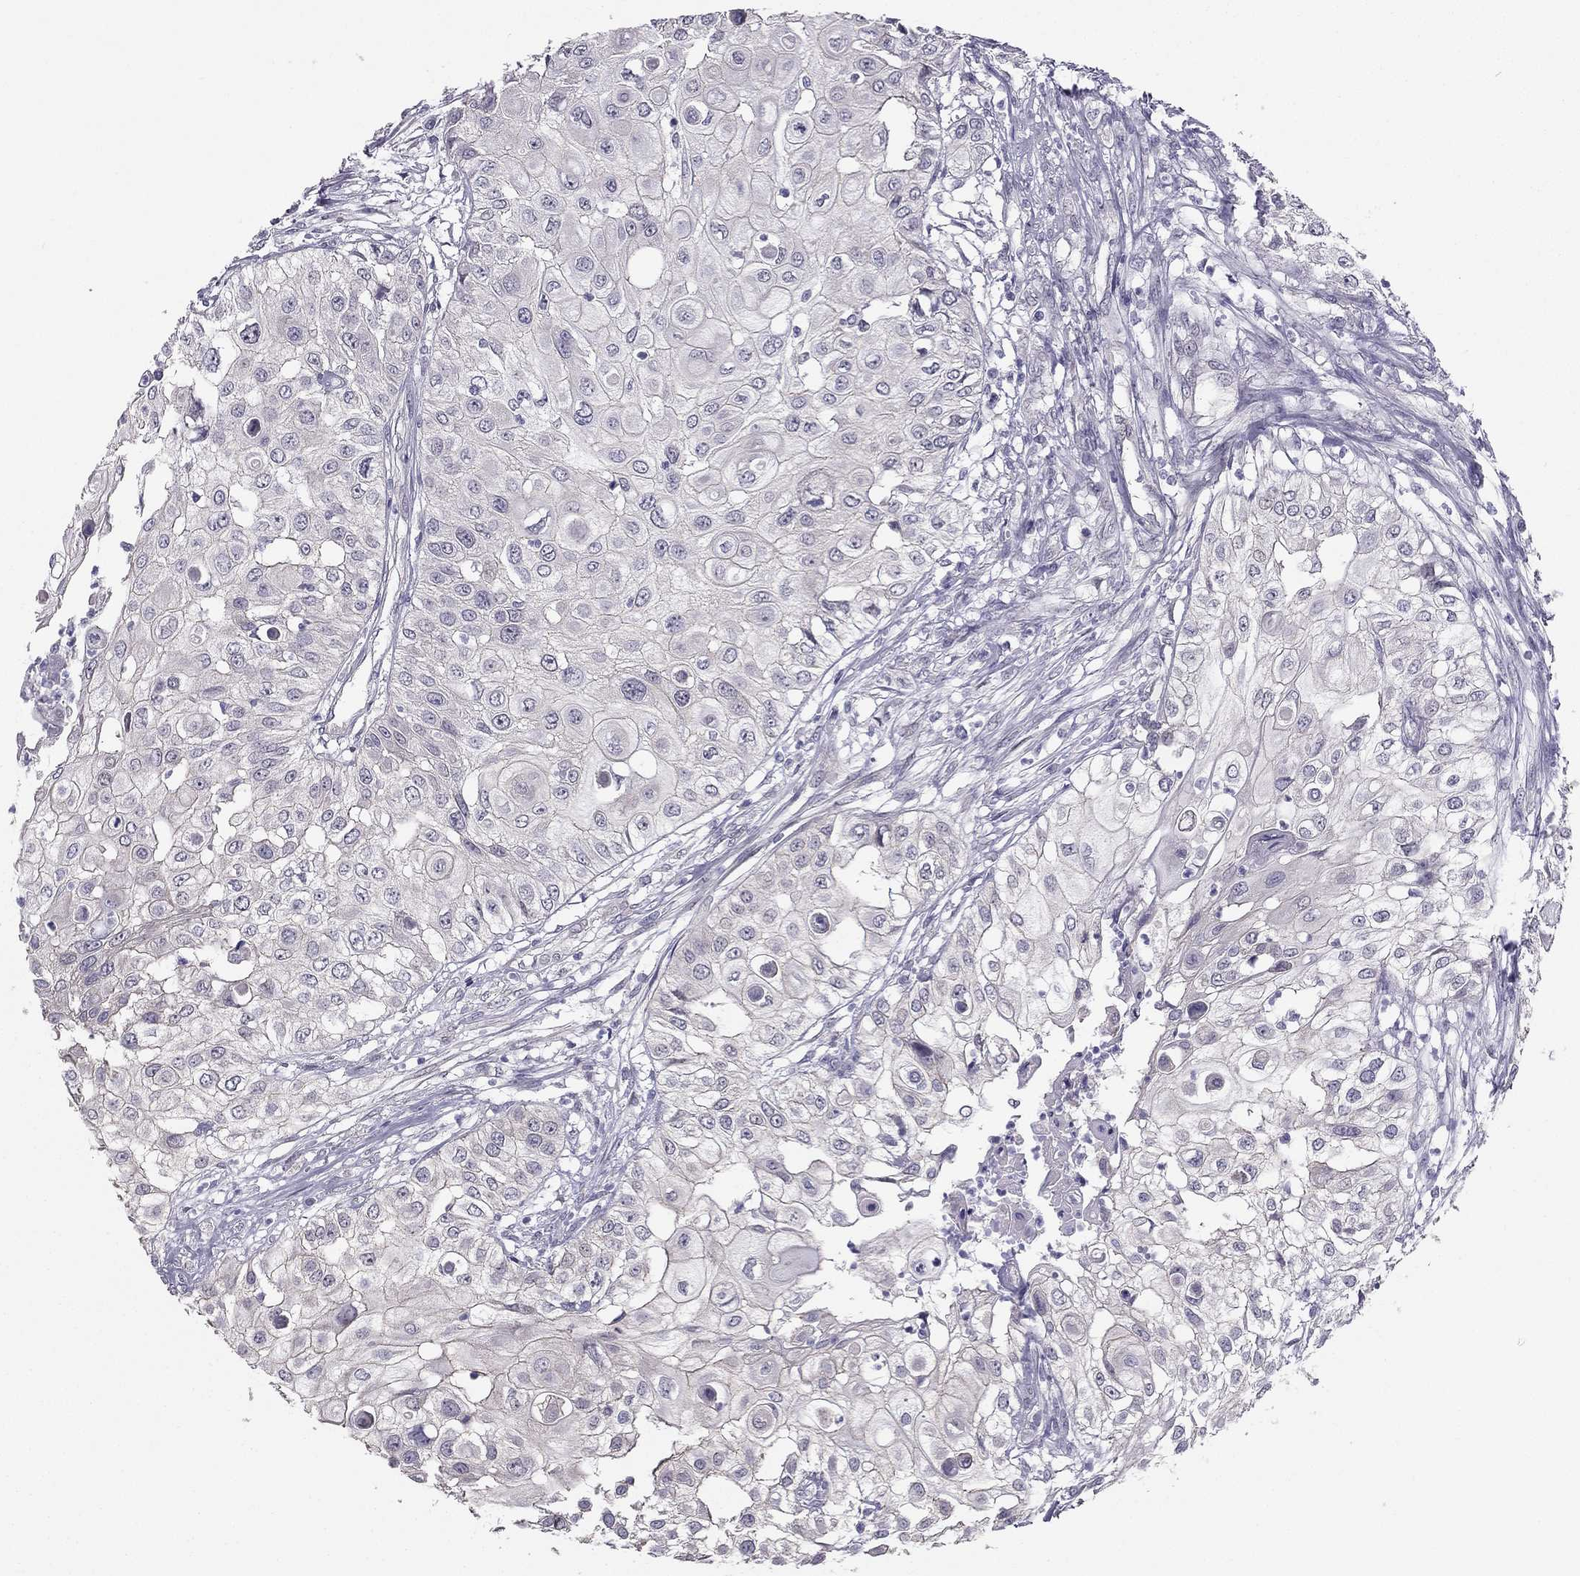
{"staining": {"intensity": "negative", "quantity": "none", "location": "none"}, "tissue": "urothelial cancer", "cell_type": "Tumor cells", "image_type": "cancer", "snomed": [{"axis": "morphology", "description": "Urothelial carcinoma, High grade"}, {"axis": "topography", "description": "Urinary bladder"}], "caption": "This image is of high-grade urothelial carcinoma stained with immunohistochemistry (IHC) to label a protein in brown with the nuclei are counter-stained blue. There is no expression in tumor cells.", "gene": "HSFX1", "patient": {"sex": "female", "age": 79}}